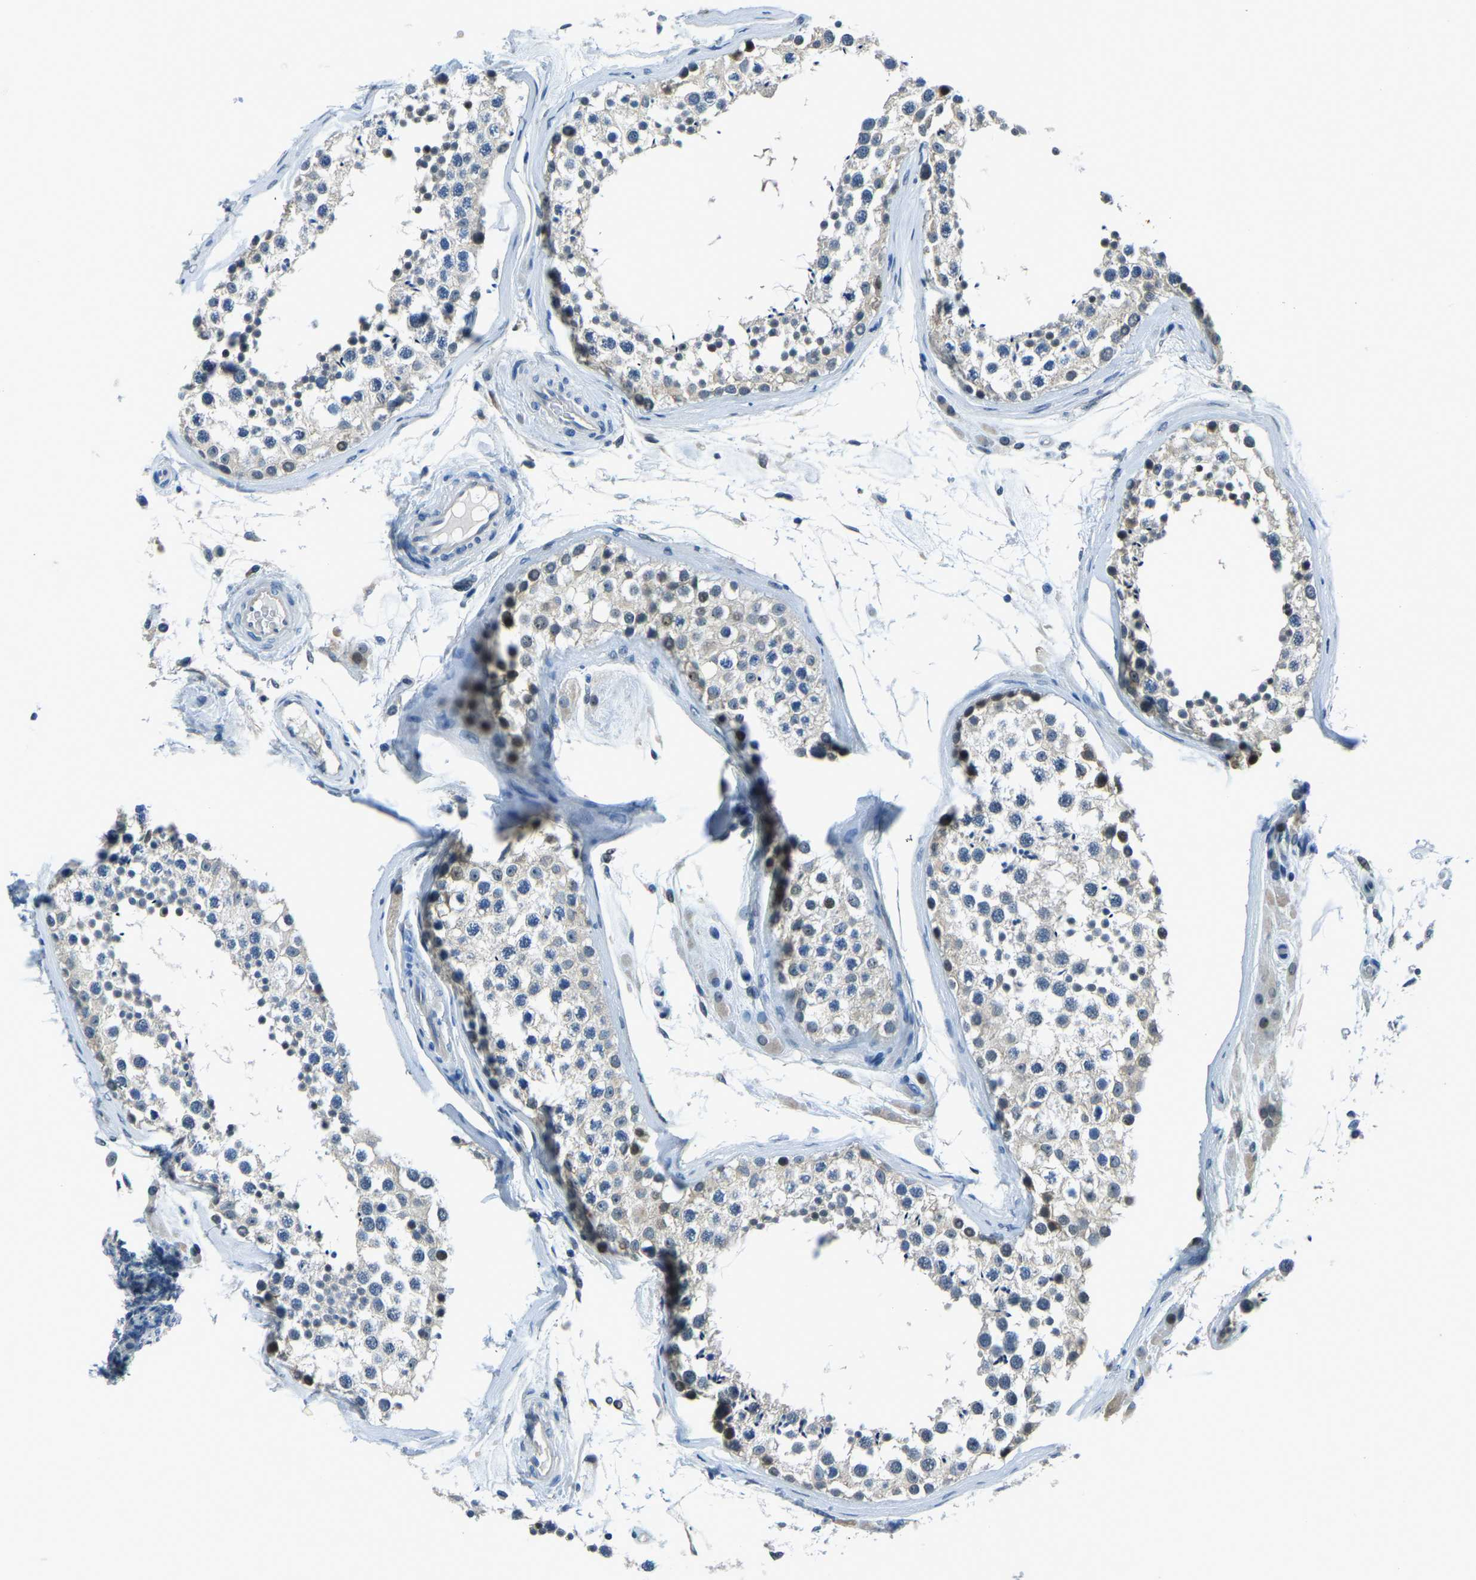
{"staining": {"intensity": "weak", "quantity": "<25%", "location": "cytoplasmic/membranous"}, "tissue": "testis", "cell_type": "Cells in seminiferous ducts", "image_type": "normal", "snomed": [{"axis": "morphology", "description": "Normal tissue, NOS"}, {"axis": "topography", "description": "Testis"}], "caption": "This is an immunohistochemistry image of normal human testis. There is no staining in cells in seminiferous ducts.", "gene": "RRP1", "patient": {"sex": "male", "age": 46}}